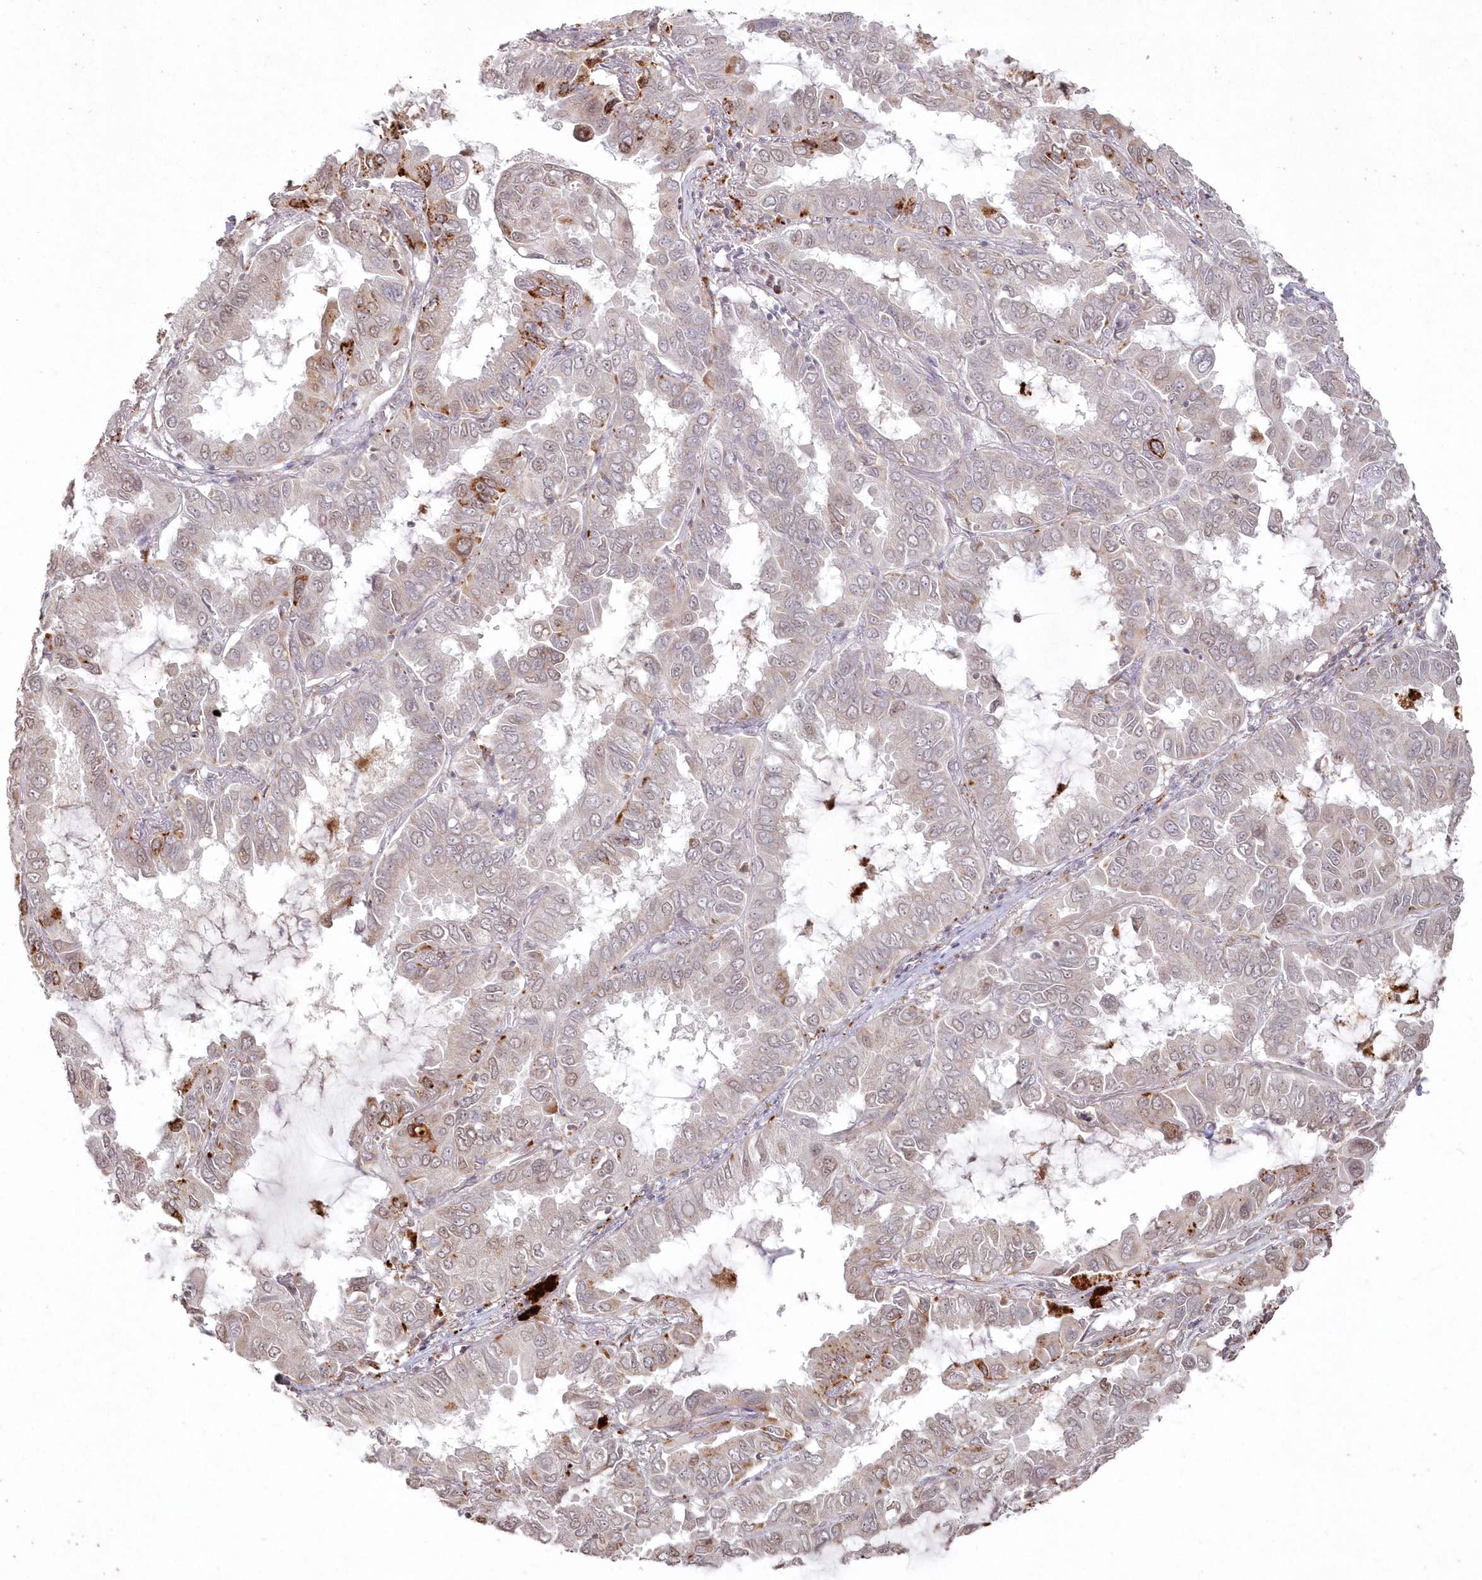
{"staining": {"intensity": "weak", "quantity": "<25%", "location": "nuclear"}, "tissue": "lung cancer", "cell_type": "Tumor cells", "image_type": "cancer", "snomed": [{"axis": "morphology", "description": "Adenocarcinoma, NOS"}, {"axis": "topography", "description": "Lung"}], "caption": "Immunohistochemistry (IHC) of human adenocarcinoma (lung) displays no positivity in tumor cells. (DAB (3,3'-diaminobenzidine) IHC with hematoxylin counter stain).", "gene": "ARSB", "patient": {"sex": "male", "age": 64}}